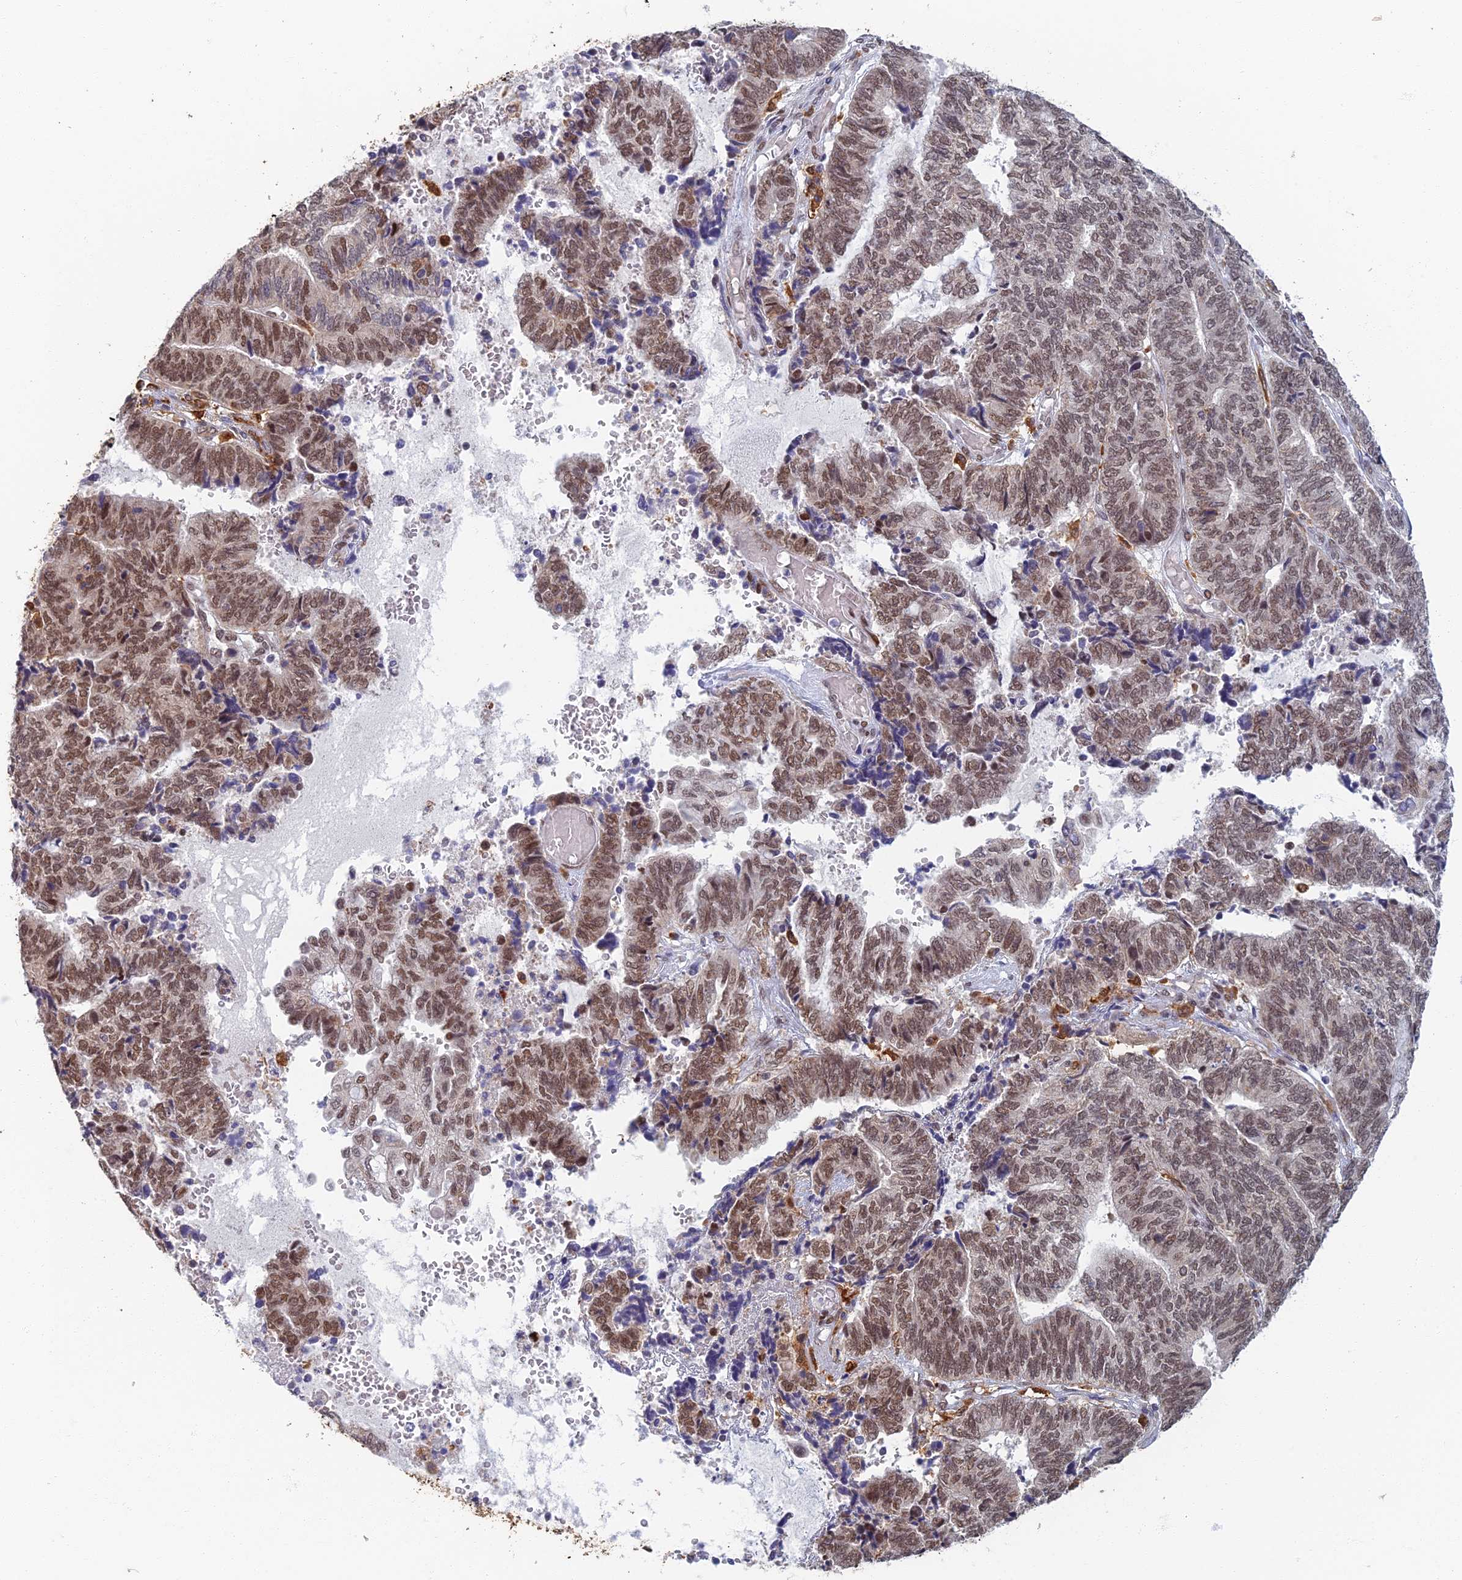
{"staining": {"intensity": "moderate", "quantity": "25%-75%", "location": "nuclear"}, "tissue": "endometrial cancer", "cell_type": "Tumor cells", "image_type": "cancer", "snomed": [{"axis": "morphology", "description": "Adenocarcinoma, NOS"}, {"axis": "topography", "description": "Uterus"}, {"axis": "topography", "description": "Endometrium"}], "caption": "Immunohistochemical staining of human endometrial cancer displays medium levels of moderate nuclear staining in approximately 25%-75% of tumor cells.", "gene": "GPATCH1", "patient": {"sex": "female", "age": 70}}